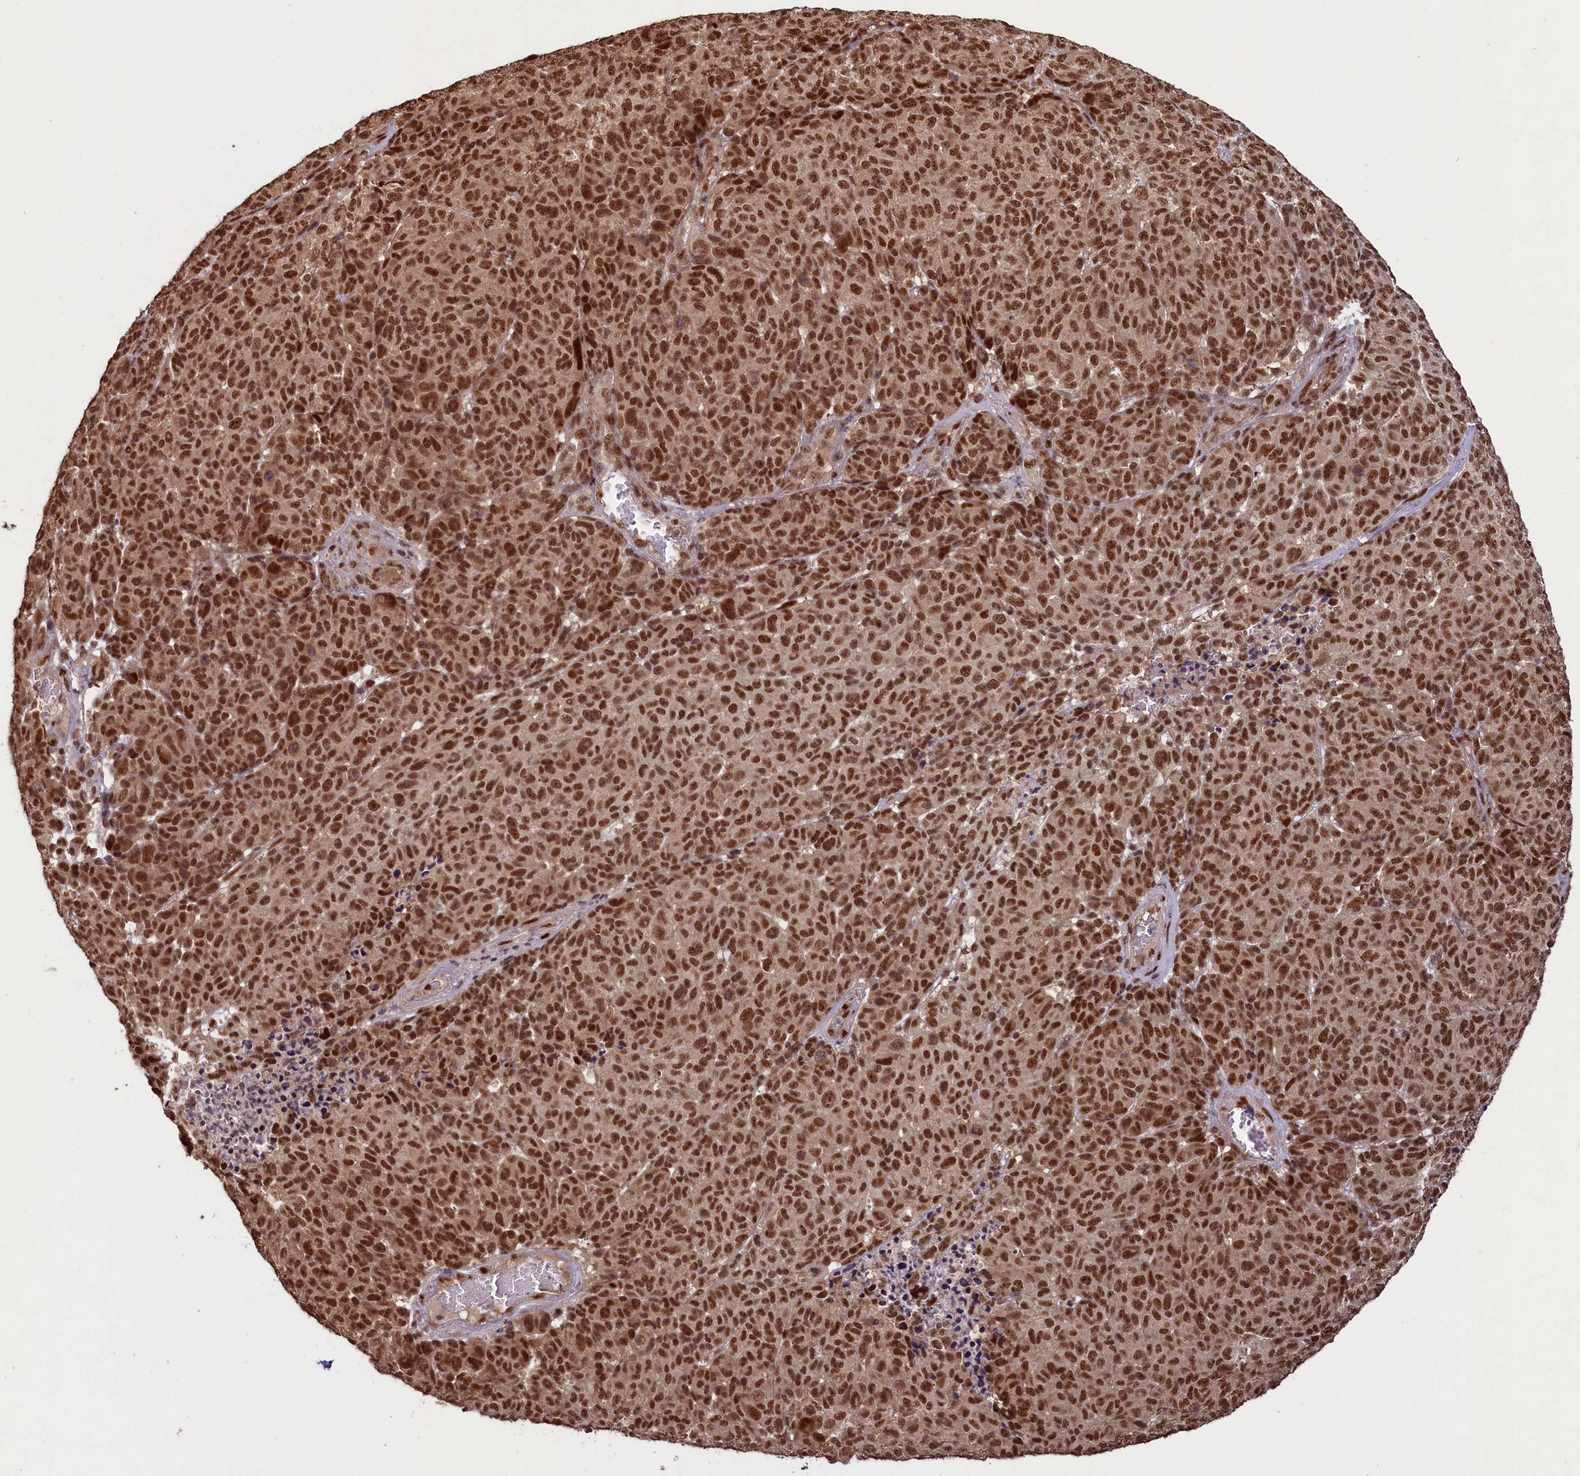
{"staining": {"intensity": "strong", "quantity": ">75%", "location": "nuclear"}, "tissue": "melanoma", "cell_type": "Tumor cells", "image_type": "cancer", "snomed": [{"axis": "morphology", "description": "Malignant melanoma, NOS"}, {"axis": "topography", "description": "Skin"}], "caption": "Immunohistochemical staining of melanoma reveals high levels of strong nuclear staining in approximately >75% of tumor cells.", "gene": "NAE1", "patient": {"sex": "male", "age": 49}}